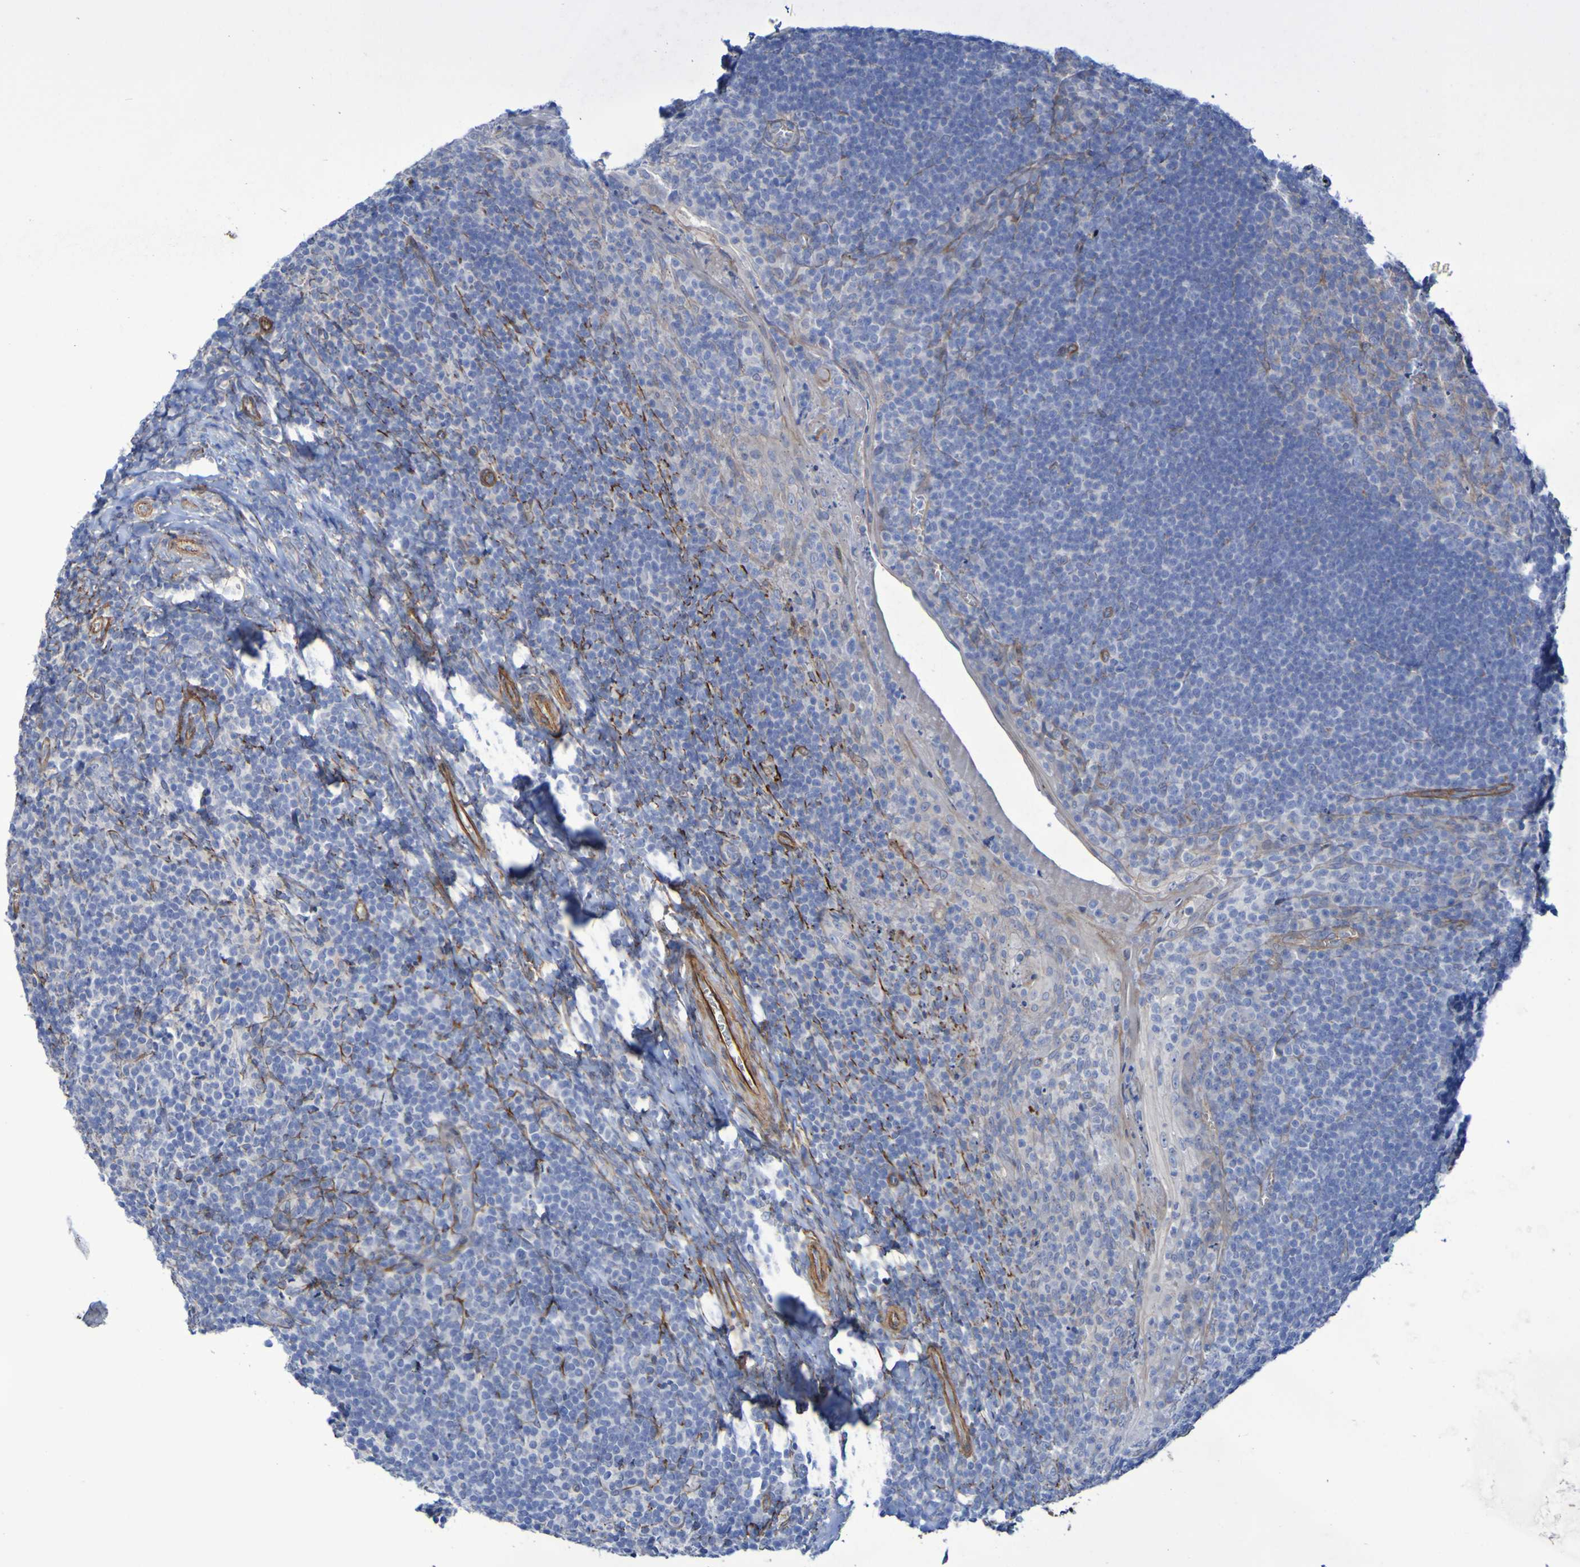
{"staining": {"intensity": "negative", "quantity": "none", "location": "none"}, "tissue": "tonsil", "cell_type": "Germinal center cells", "image_type": "normal", "snomed": [{"axis": "morphology", "description": "Normal tissue, NOS"}, {"axis": "topography", "description": "Tonsil"}], "caption": "Immunohistochemistry image of benign tonsil: human tonsil stained with DAB (3,3'-diaminobenzidine) exhibits no significant protein staining in germinal center cells.", "gene": "LPP", "patient": {"sex": "male", "age": 37}}